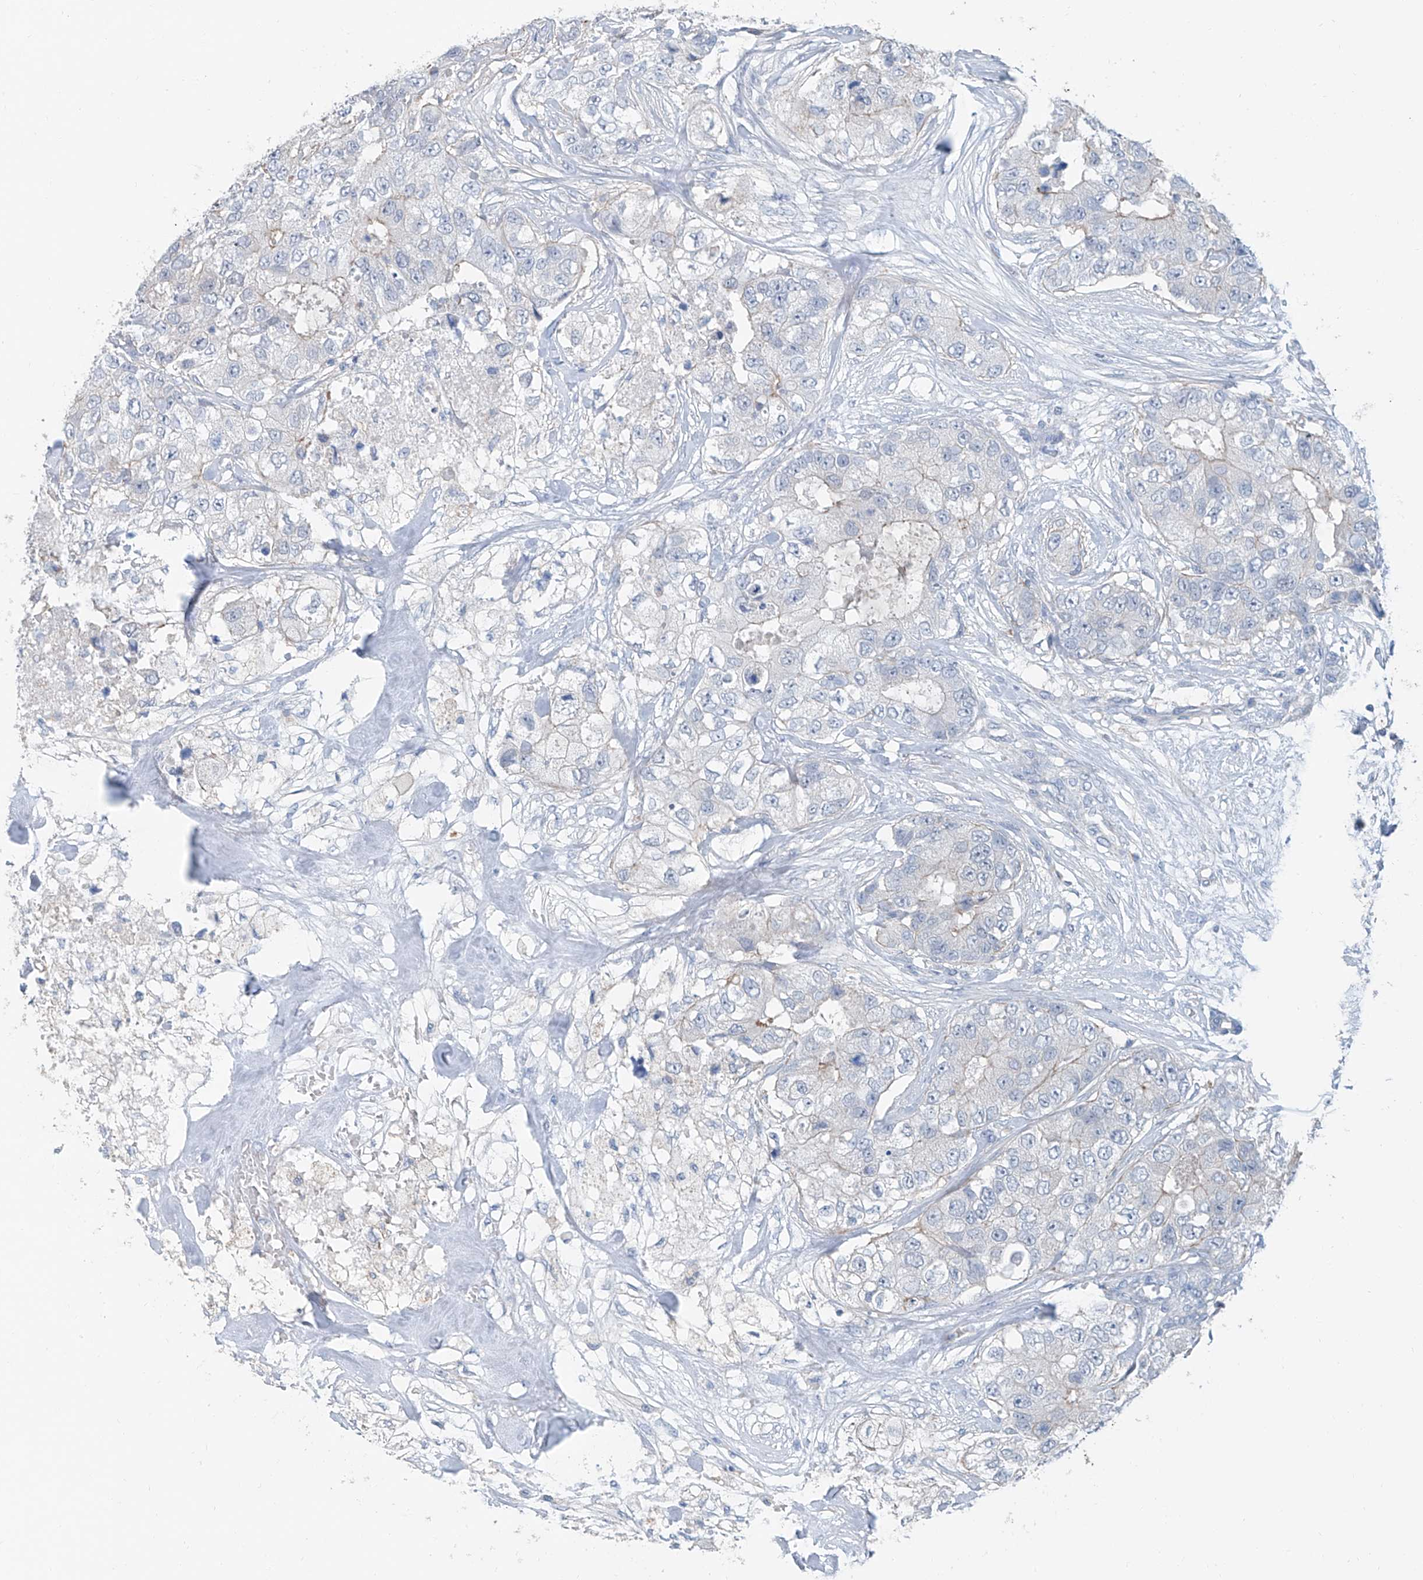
{"staining": {"intensity": "negative", "quantity": "none", "location": "none"}, "tissue": "breast cancer", "cell_type": "Tumor cells", "image_type": "cancer", "snomed": [{"axis": "morphology", "description": "Duct carcinoma"}, {"axis": "topography", "description": "Breast"}], "caption": "Breast infiltrating ductal carcinoma was stained to show a protein in brown. There is no significant positivity in tumor cells. (Stains: DAB (3,3'-diaminobenzidine) immunohistochemistry with hematoxylin counter stain, Microscopy: brightfield microscopy at high magnification).", "gene": "ANKRD34A", "patient": {"sex": "female", "age": 62}}